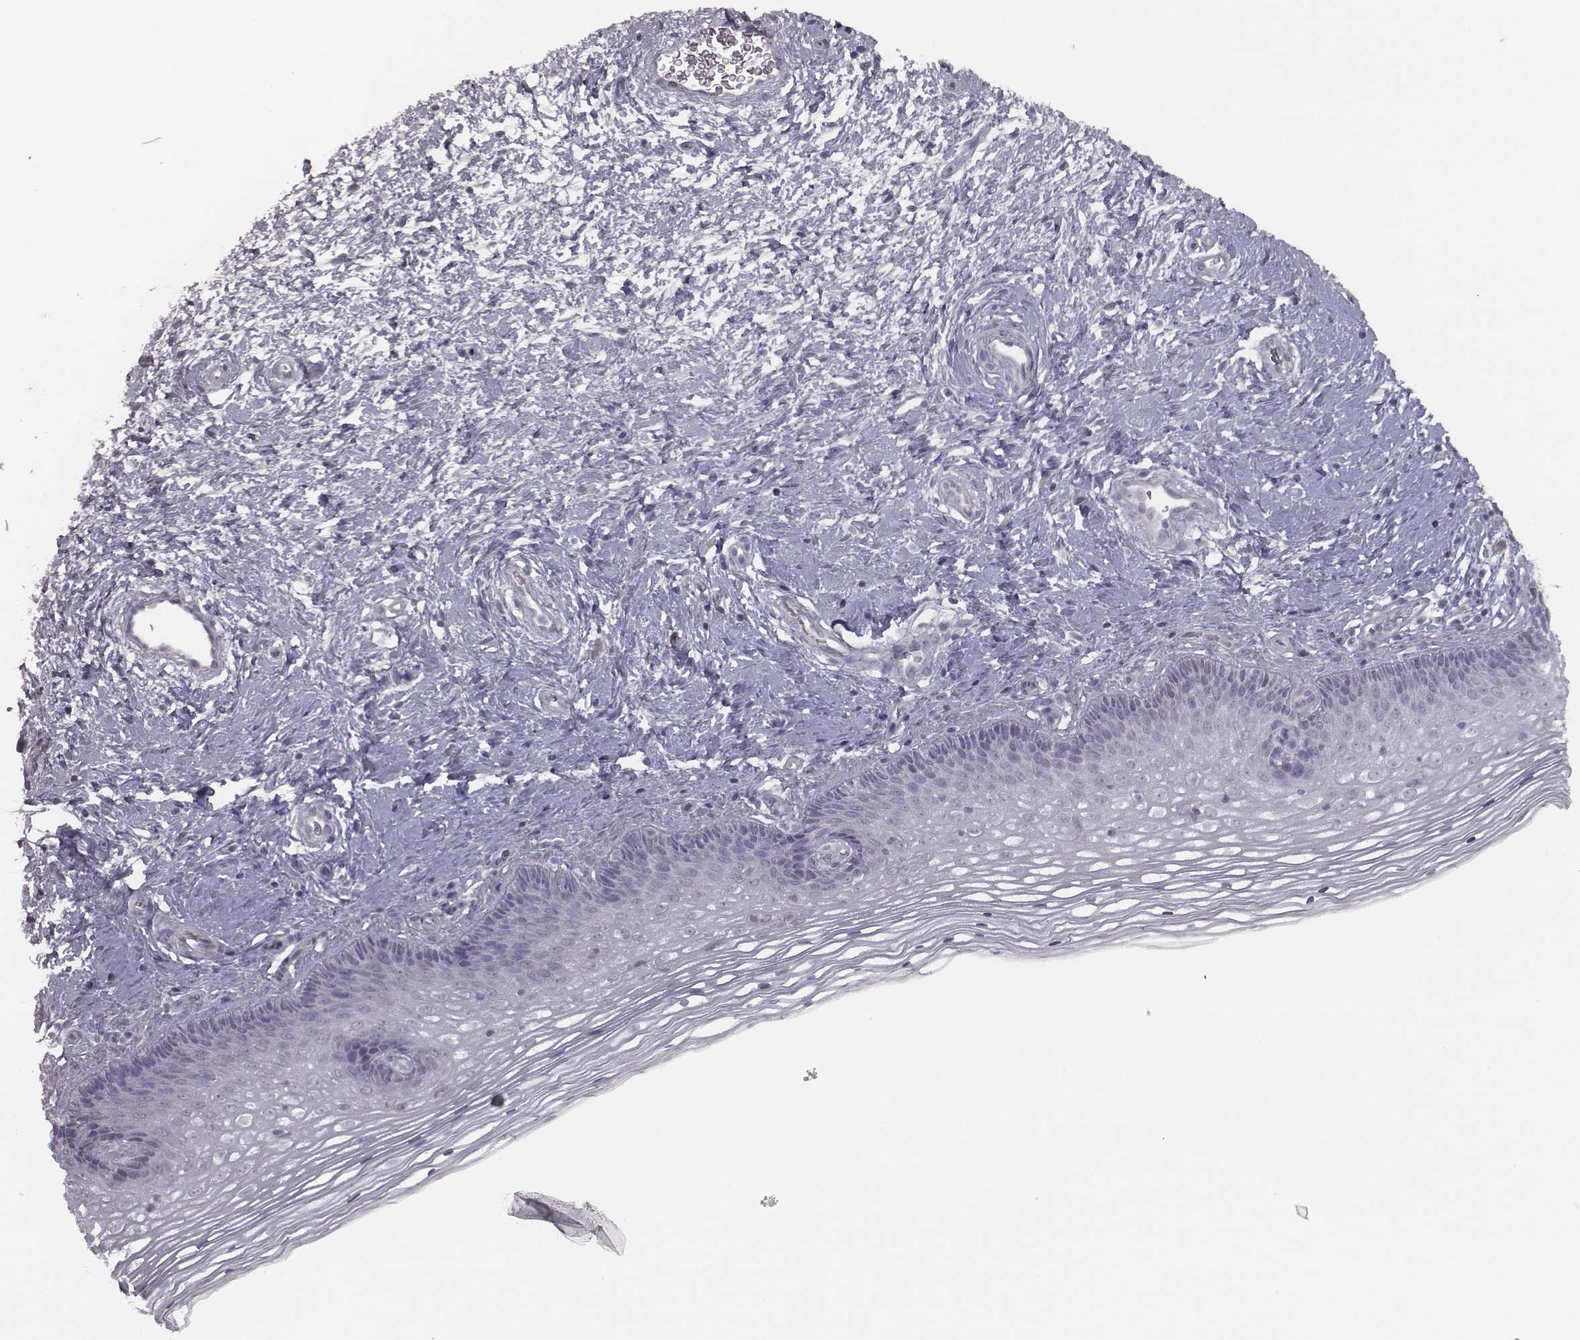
{"staining": {"intensity": "negative", "quantity": "none", "location": "none"}, "tissue": "cervix", "cell_type": "Glandular cells", "image_type": "normal", "snomed": [{"axis": "morphology", "description": "Normal tissue, NOS"}, {"axis": "topography", "description": "Cervix"}], "caption": "Glandular cells show no significant protein staining in unremarkable cervix. (Immunohistochemistry, brightfield microscopy, high magnification).", "gene": "SEPTIN14", "patient": {"sex": "female", "age": 34}}